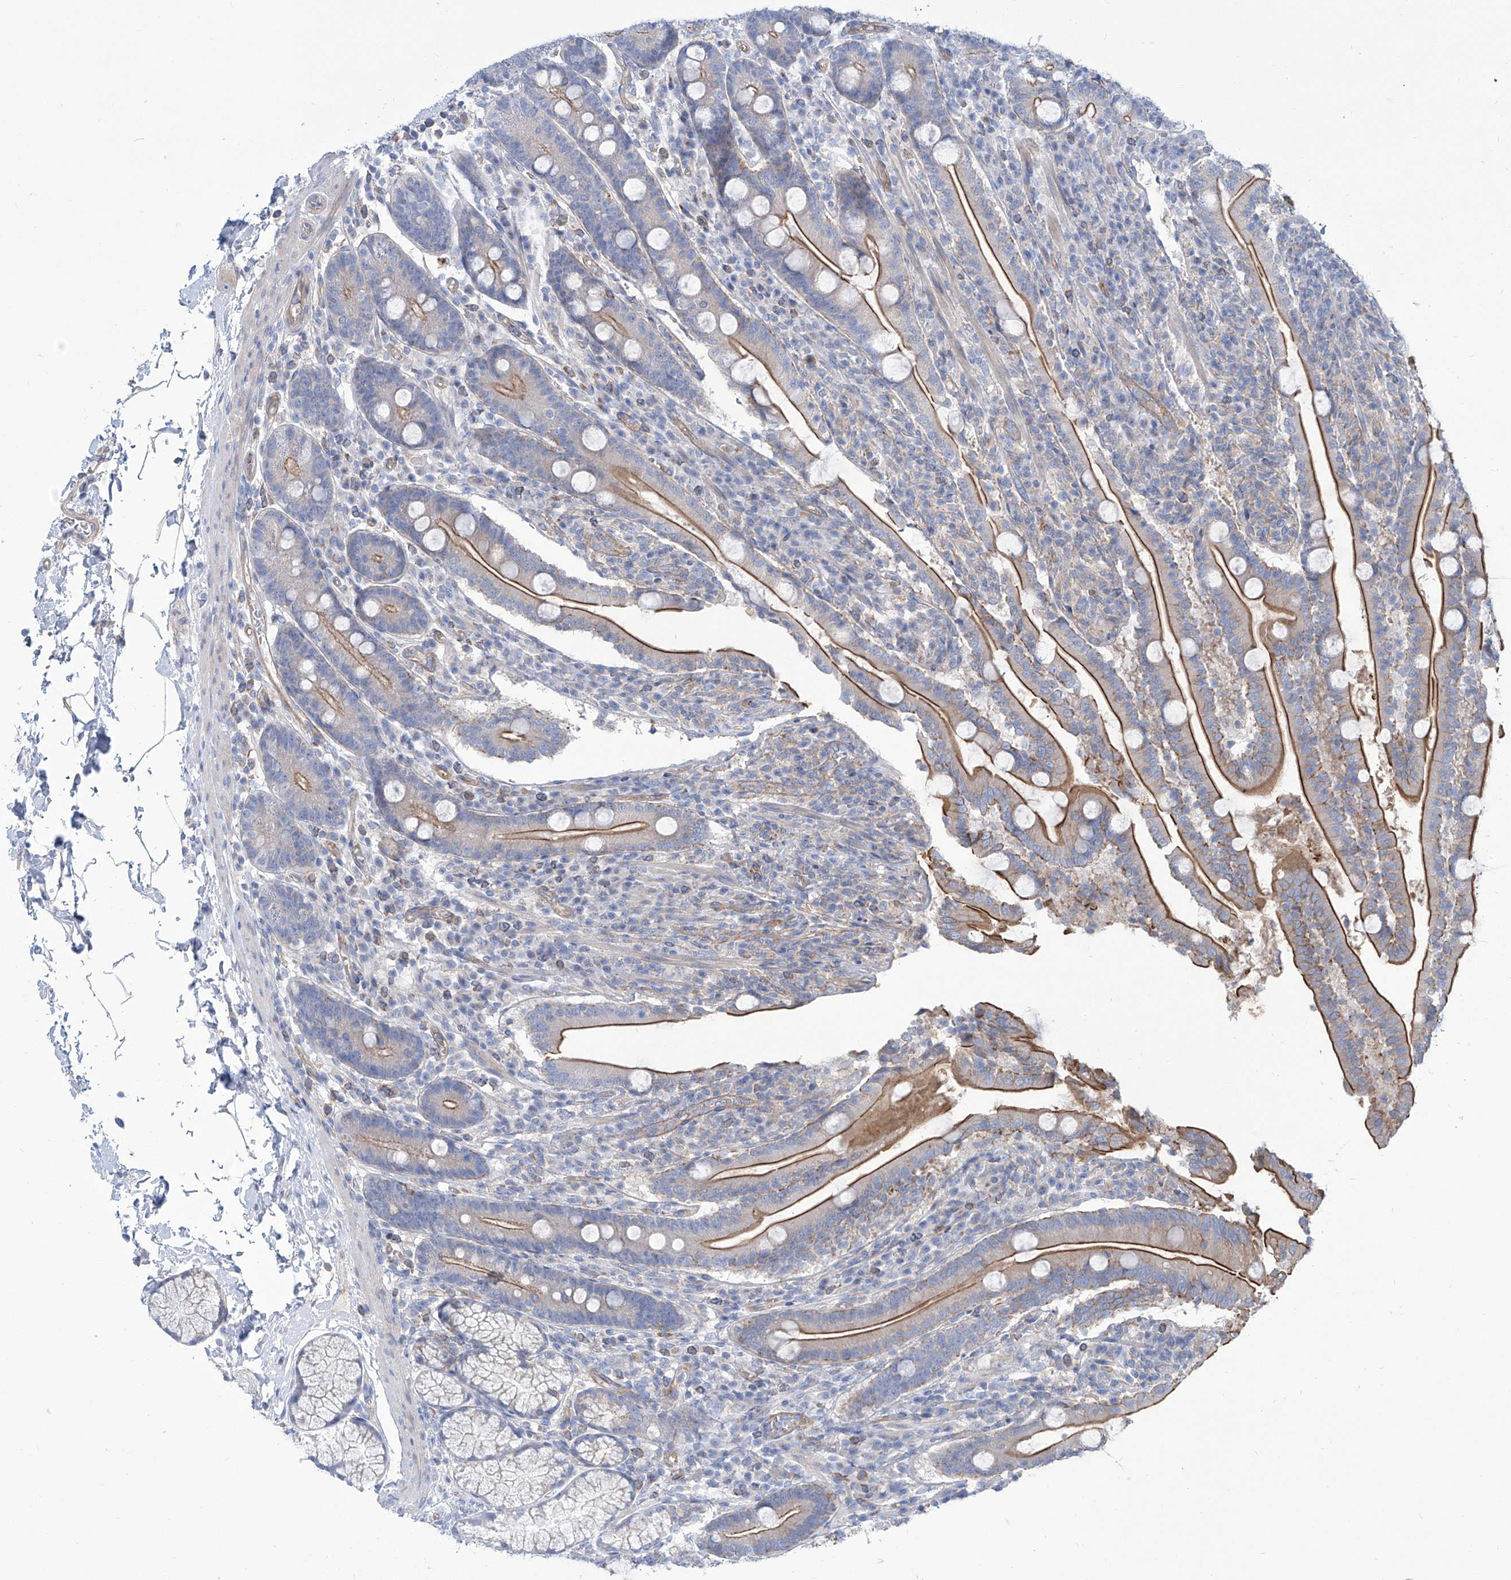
{"staining": {"intensity": "moderate", "quantity": ">75%", "location": "cytoplasmic/membranous"}, "tissue": "duodenum", "cell_type": "Glandular cells", "image_type": "normal", "snomed": [{"axis": "morphology", "description": "Normal tissue, NOS"}, {"axis": "topography", "description": "Duodenum"}], "caption": "Glandular cells demonstrate medium levels of moderate cytoplasmic/membranous staining in about >75% of cells in normal human duodenum. (IHC, brightfield microscopy, high magnification).", "gene": "TMEM209", "patient": {"sex": "male", "age": 35}}